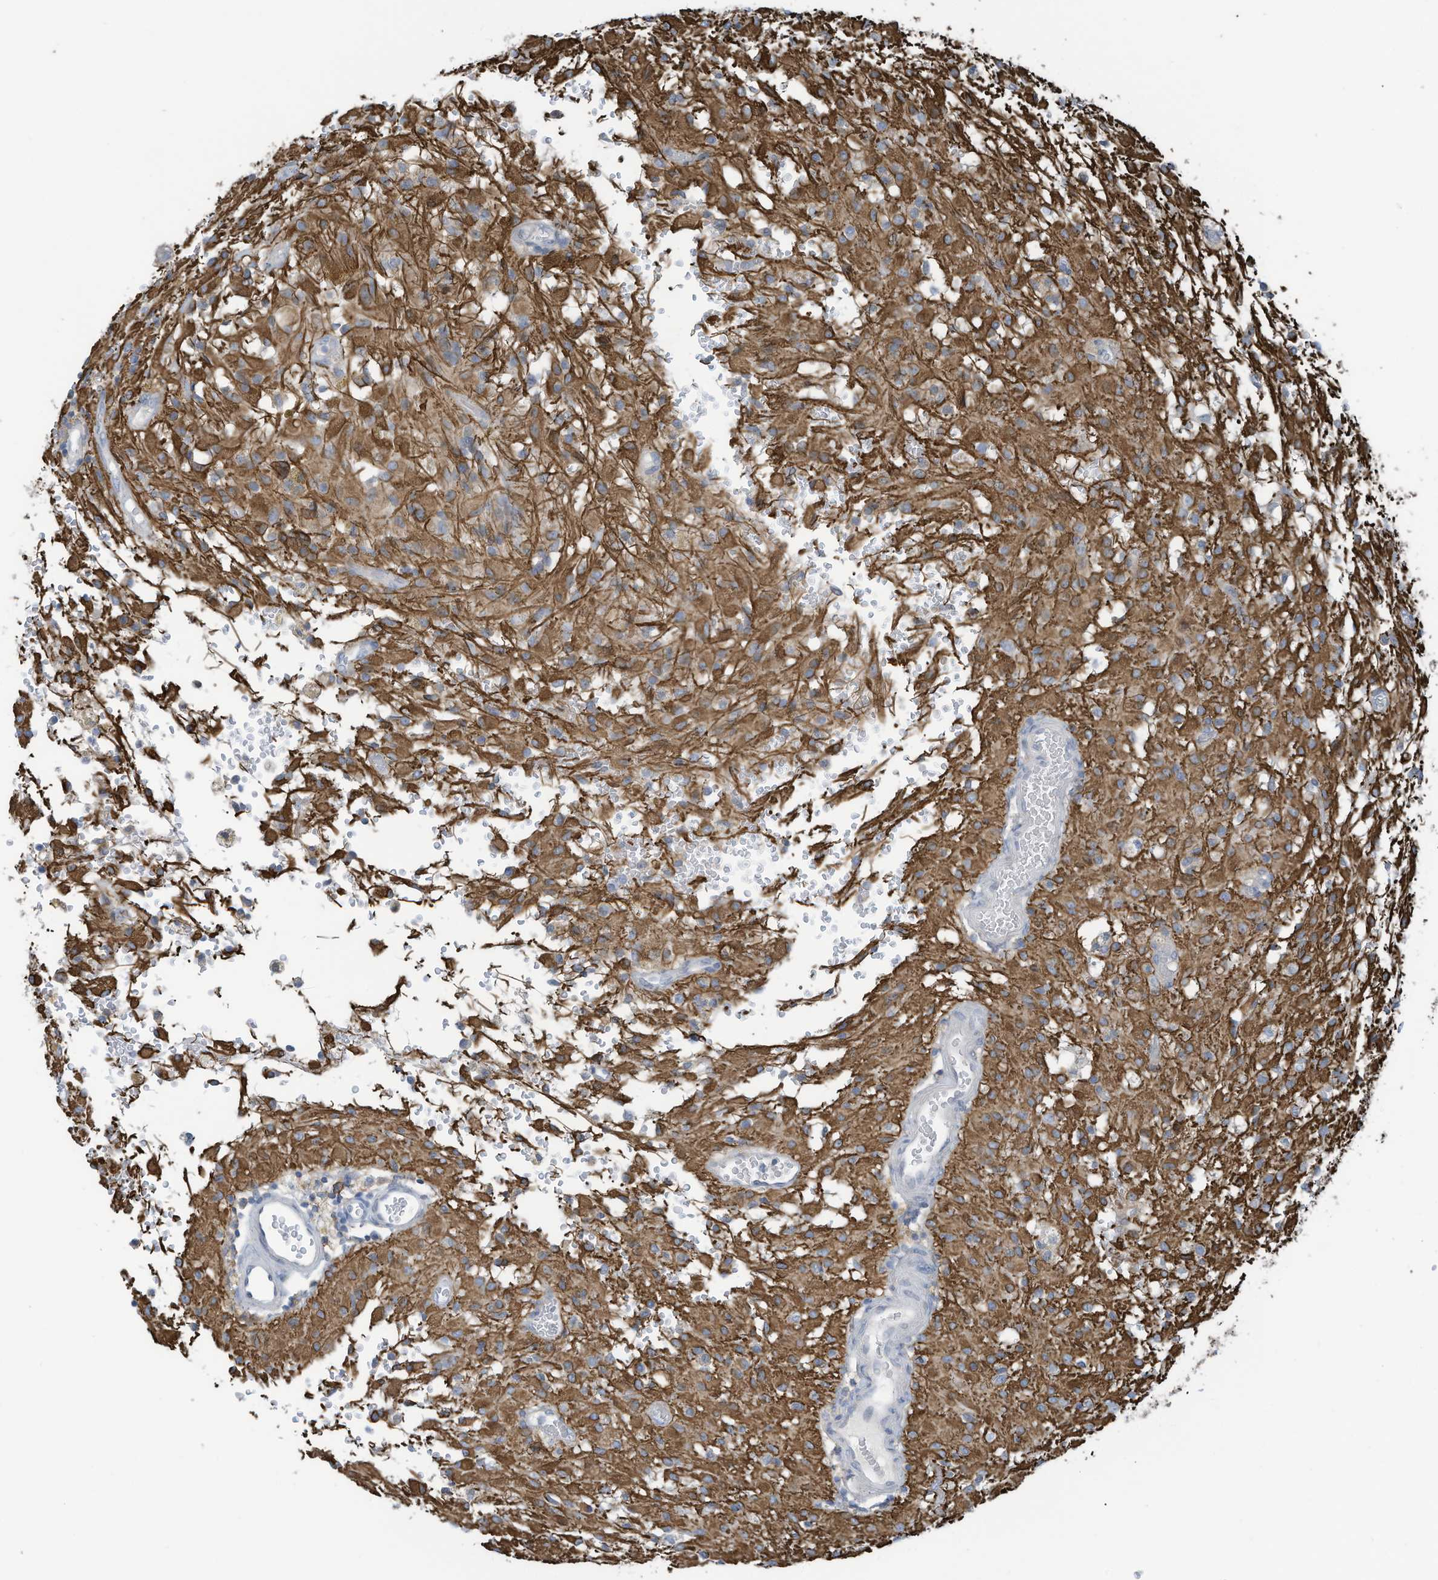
{"staining": {"intensity": "moderate", "quantity": "<25%", "location": "cytoplasmic/membranous"}, "tissue": "glioma", "cell_type": "Tumor cells", "image_type": "cancer", "snomed": [{"axis": "morphology", "description": "Glioma, malignant, High grade"}, {"axis": "topography", "description": "Brain"}], "caption": "Immunohistochemistry (IHC) of human malignant glioma (high-grade) reveals low levels of moderate cytoplasmic/membranous staining in about <25% of tumor cells.", "gene": "SLC1A5", "patient": {"sex": "female", "age": 59}}